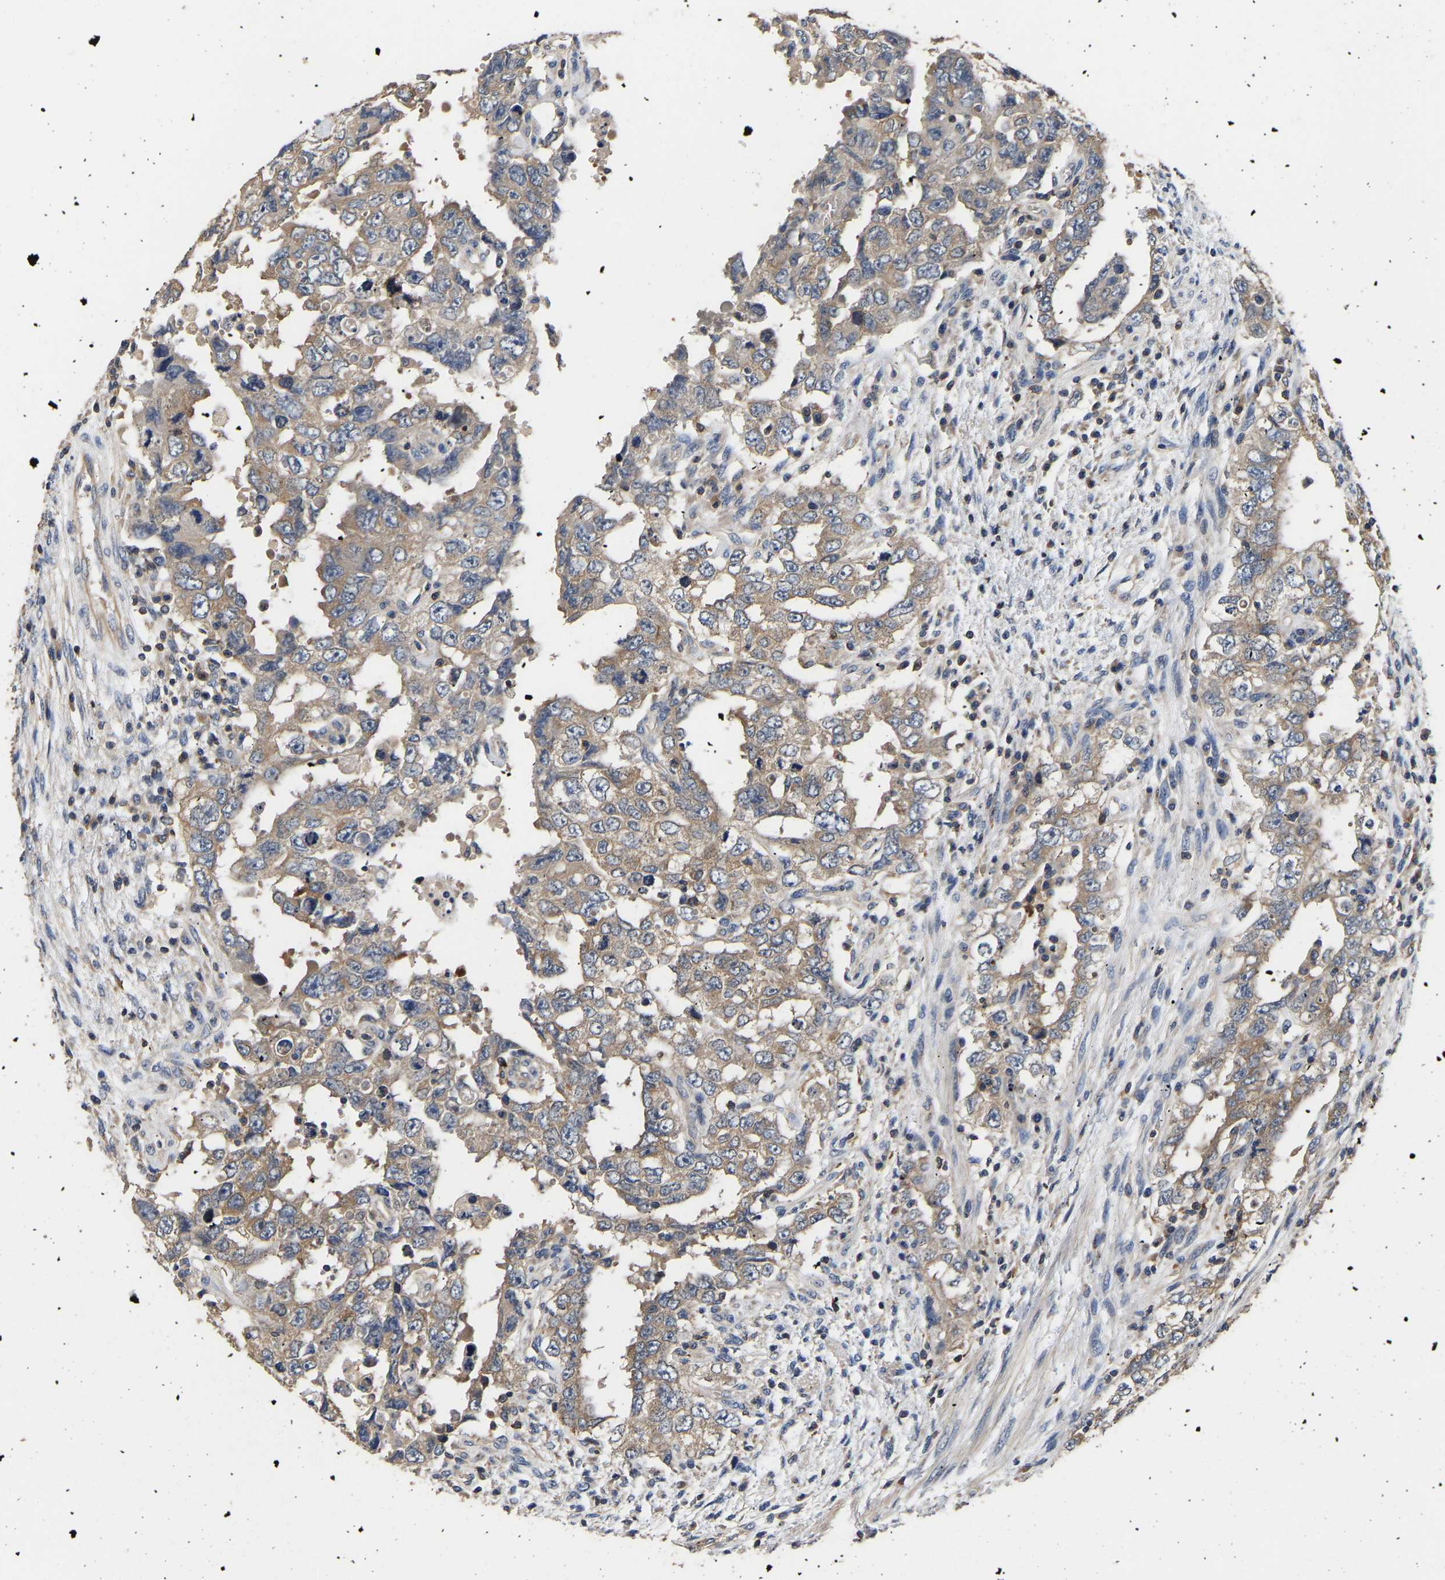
{"staining": {"intensity": "moderate", "quantity": ">75%", "location": "cytoplasmic/membranous"}, "tissue": "testis cancer", "cell_type": "Tumor cells", "image_type": "cancer", "snomed": [{"axis": "morphology", "description": "Carcinoma, Embryonal, NOS"}, {"axis": "topography", "description": "Testis"}], "caption": "IHC of human testis embryonal carcinoma exhibits medium levels of moderate cytoplasmic/membranous positivity in about >75% of tumor cells.", "gene": "LRBA", "patient": {"sex": "male", "age": 26}}